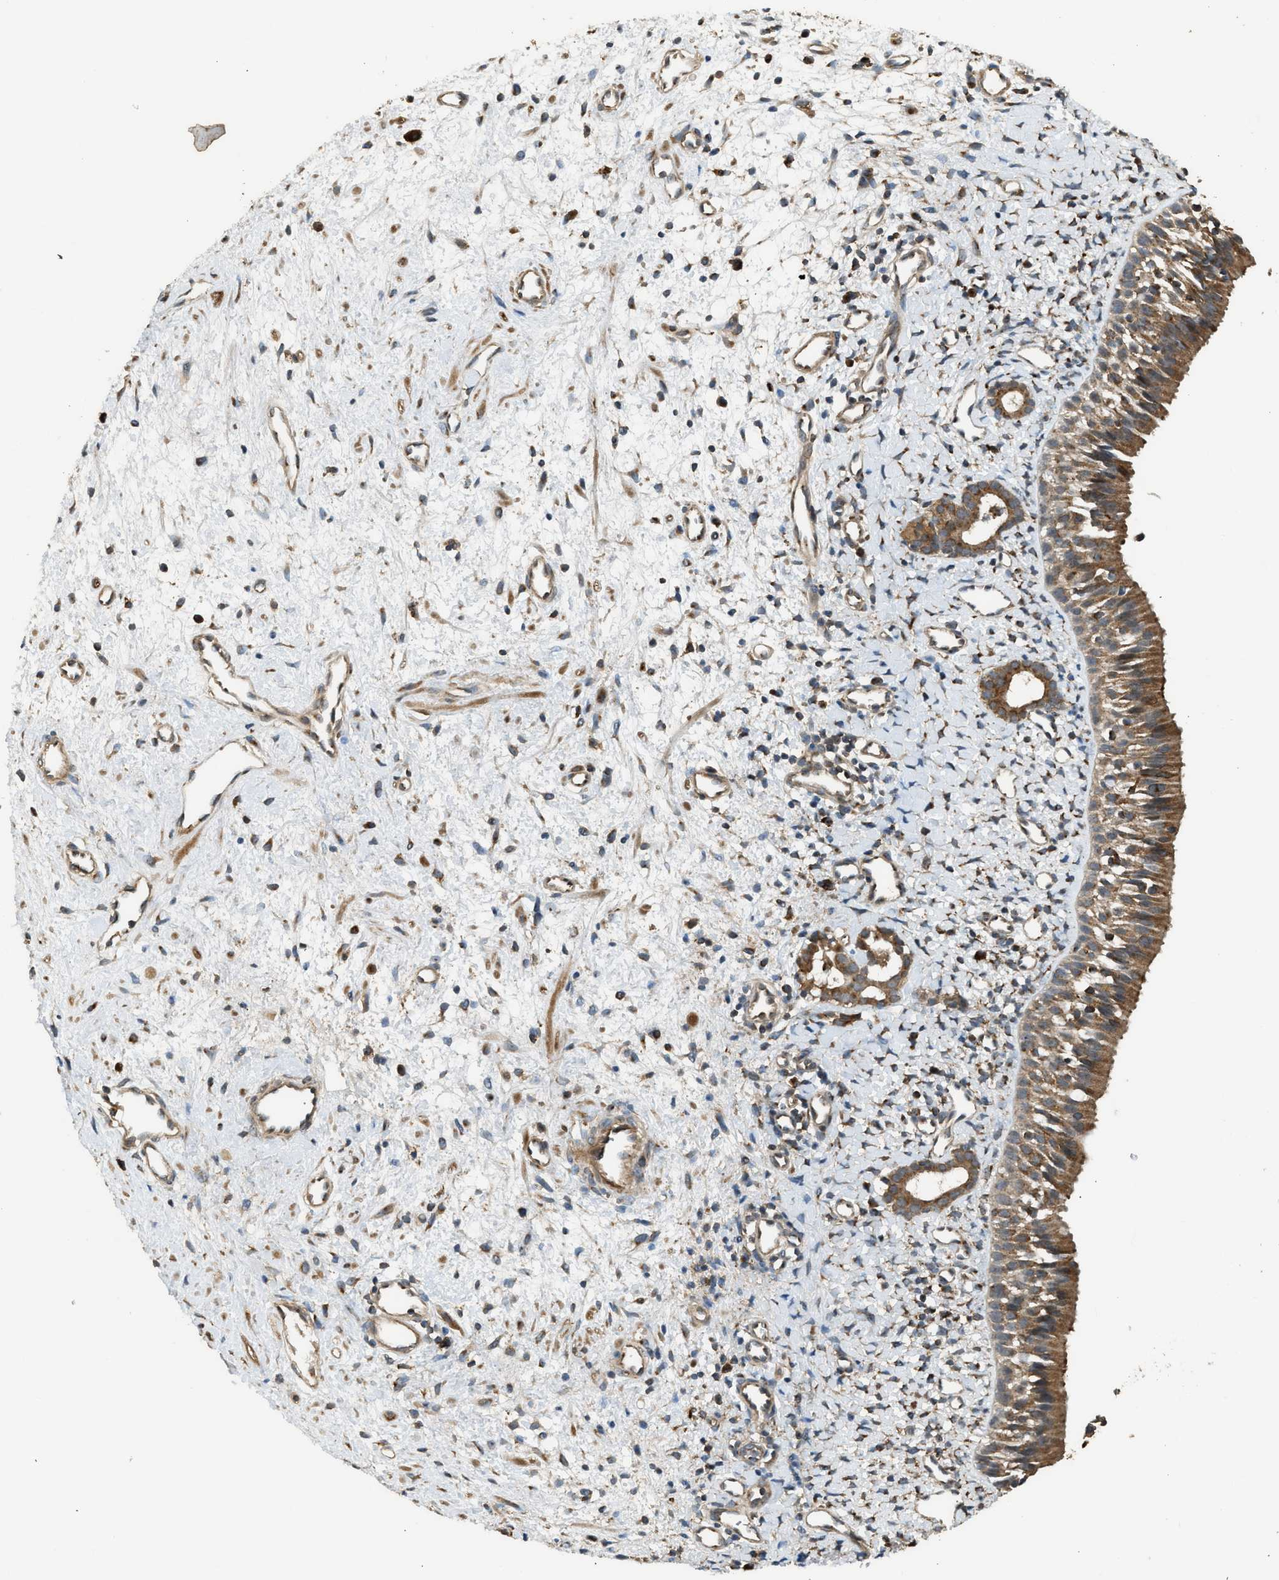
{"staining": {"intensity": "moderate", "quantity": ">75%", "location": "cytoplasmic/membranous"}, "tissue": "nasopharynx", "cell_type": "Respiratory epithelial cells", "image_type": "normal", "snomed": [{"axis": "morphology", "description": "Normal tissue, NOS"}, {"axis": "morphology", "description": "Inflammation, NOS"}, {"axis": "topography", "description": "Nasopharynx"}], "caption": "Protein expression analysis of benign nasopharynx displays moderate cytoplasmic/membranous expression in approximately >75% of respiratory epithelial cells.", "gene": "STARD3", "patient": {"sex": "female", "age": 55}}